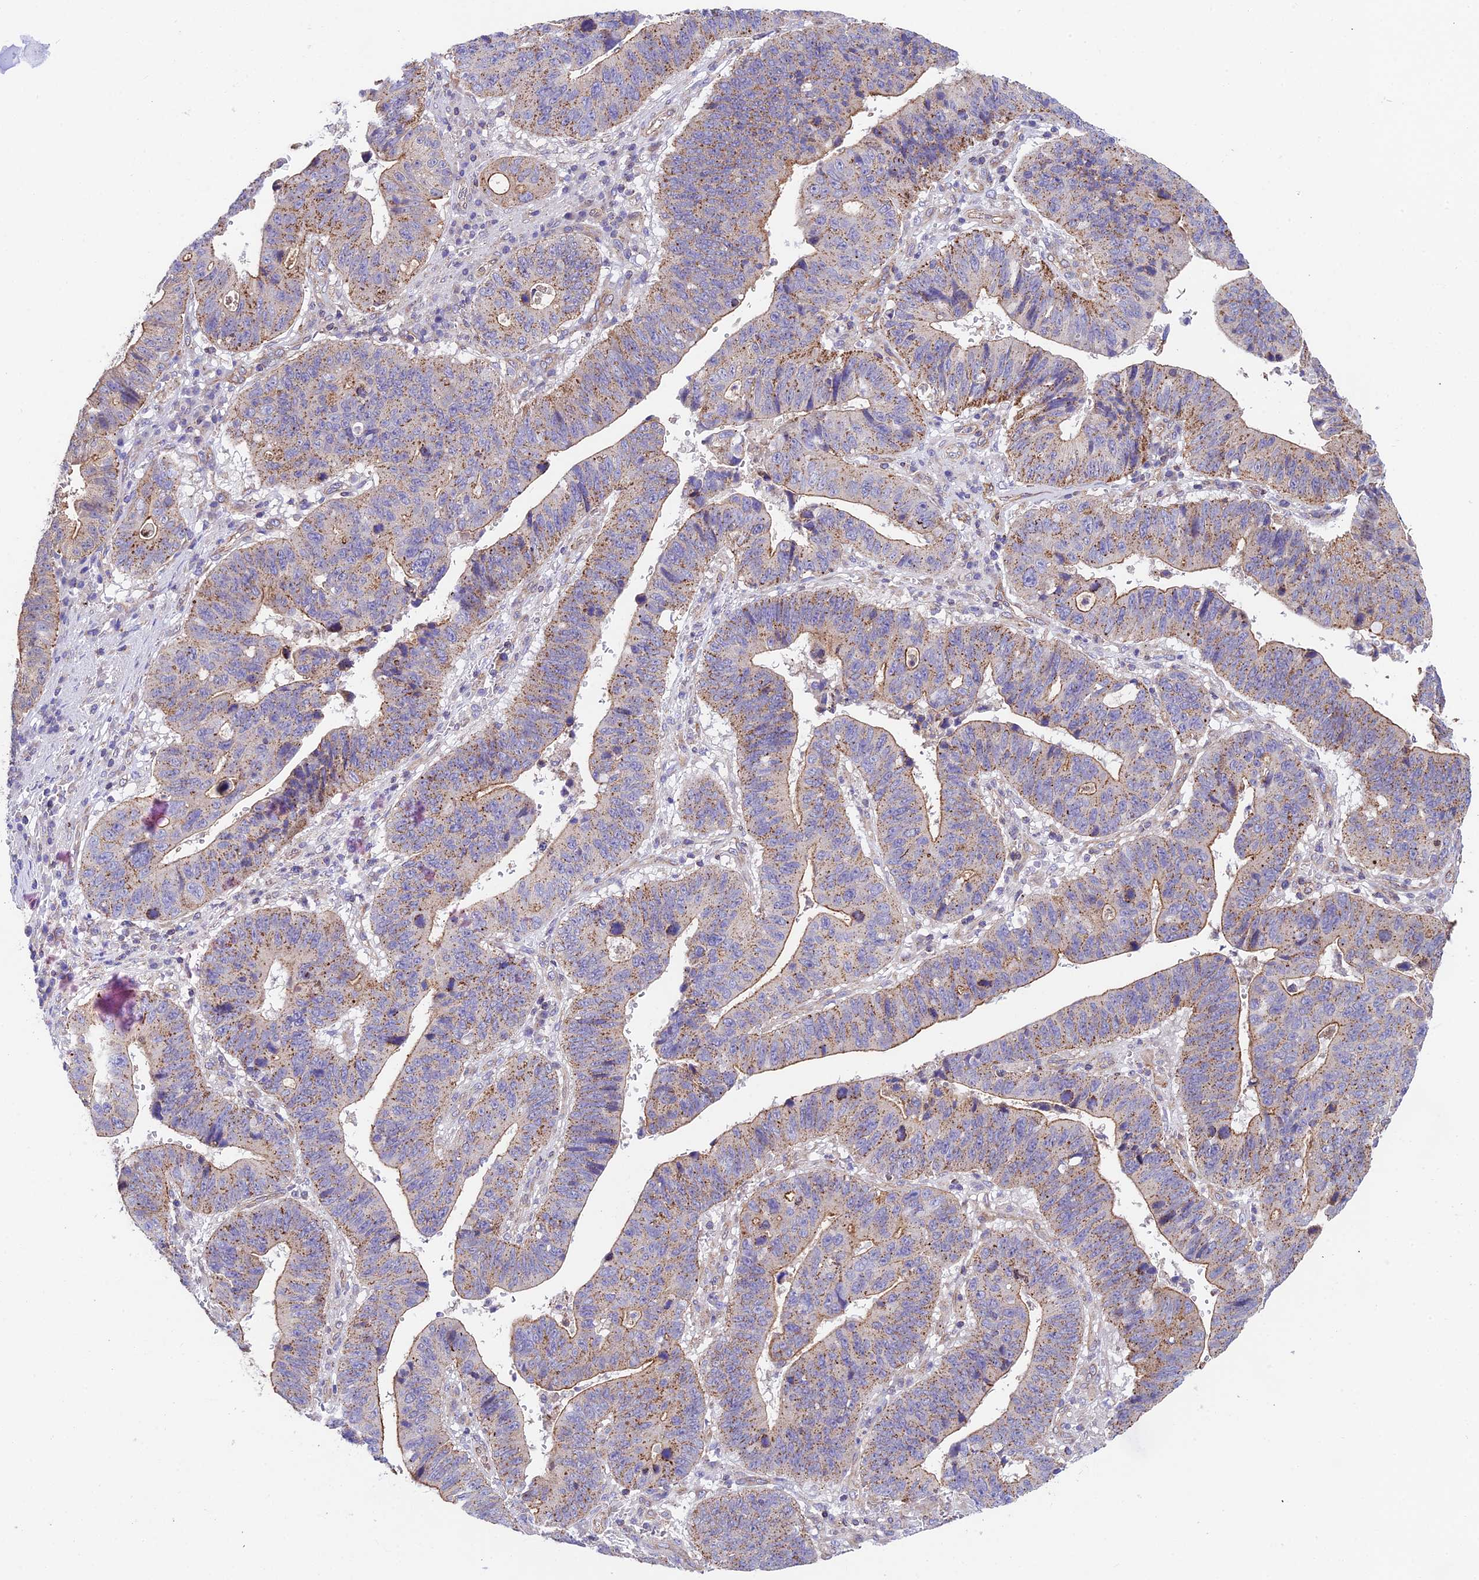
{"staining": {"intensity": "moderate", "quantity": ">75%", "location": "cytoplasmic/membranous"}, "tissue": "stomach cancer", "cell_type": "Tumor cells", "image_type": "cancer", "snomed": [{"axis": "morphology", "description": "Adenocarcinoma, NOS"}, {"axis": "topography", "description": "Stomach"}], "caption": "Immunohistochemical staining of human stomach adenocarcinoma demonstrates medium levels of moderate cytoplasmic/membranous protein staining in approximately >75% of tumor cells. (Stains: DAB (3,3'-diaminobenzidine) in brown, nuclei in blue, Microscopy: brightfield microscopy at high magnification).", "gene": "QRFP", "patient": {"sex": "male", "age": 59}}